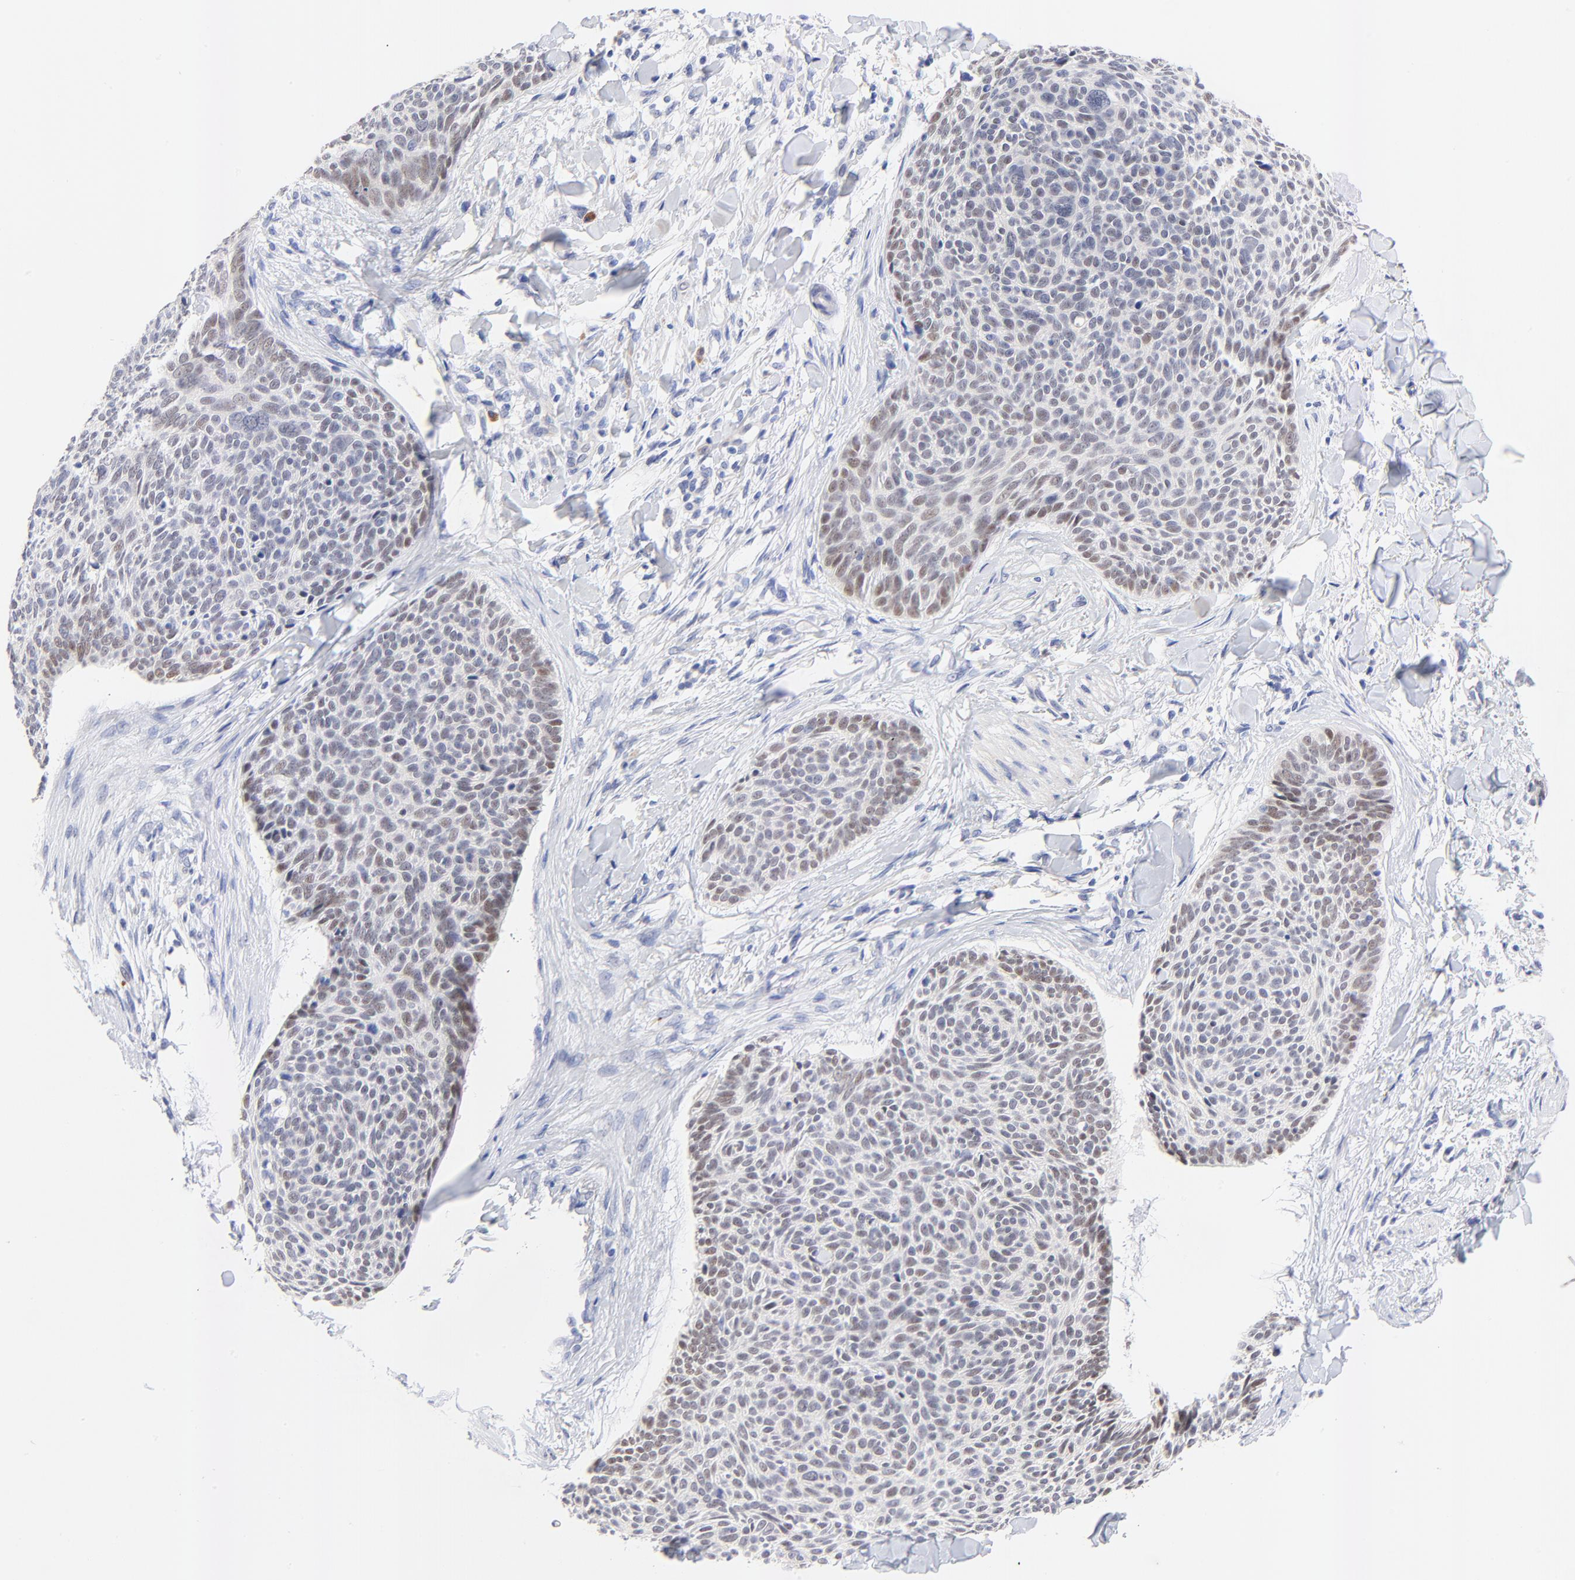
{"staining": {"intensity": "weak", "quantity": "<25%", "location": "nuclear"}, "tissue": "skin cancer", "cell_type": "Tumor cells", "image_type": "cancer", "snomed": [{"axis": "morphology", "description": "Normal tissue, NOS"}, {"axis": "morphology", "description": "Basal cell carcinoma"}, {"axis": "topography", "description": "Skin"}], "caption": "Skin cancer (basal cell carcinoma) was stained to show a protein in brown. There is no significant expression in tumor cells.", "gene": "FAM117B", "patient": {"sex": "female", "age": 57}}